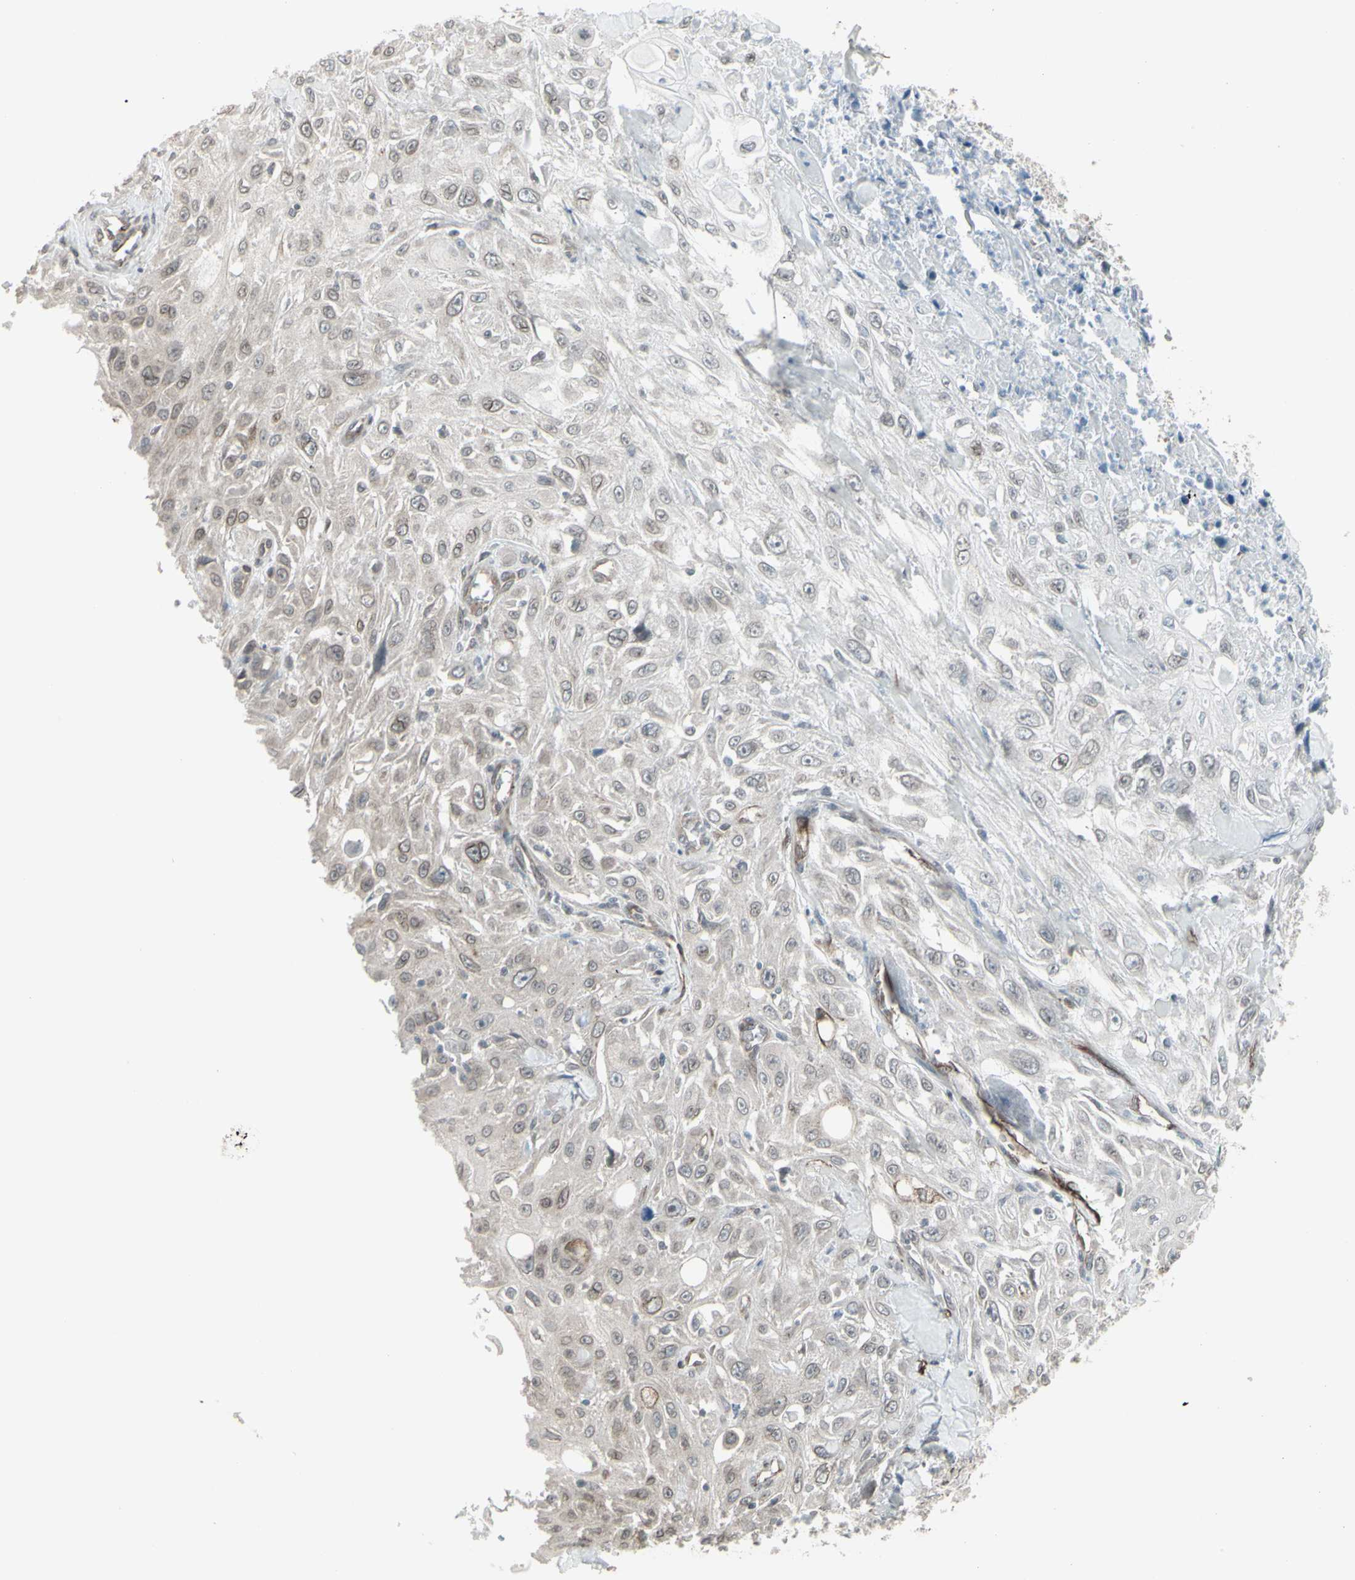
{"staining": {"intensity": "weak", "quantity": "<25%", "location": "cytoplasmic/membranous"}, "tissue": "skin cancer", "cell_type": "Tumor cells", "image_type": "cancer", "snomed": [{"axis": "morphology", "description": "Squamous cell carcinoma, NOS"}, {"axis": "morphology", "description": "Squamous cell carcinoma, metastatic, NOS"}, {"axis": "topography", "description": "Skin"}, {"axis": "topography", "description": "Lymph node"}], "caption": "Micrograph shows no significant protein staining in tumor cells of skin cancer (squamous cell carcinoma).", "gene": "DTX3L", "patient": {"sex": "male", "age": 75}}